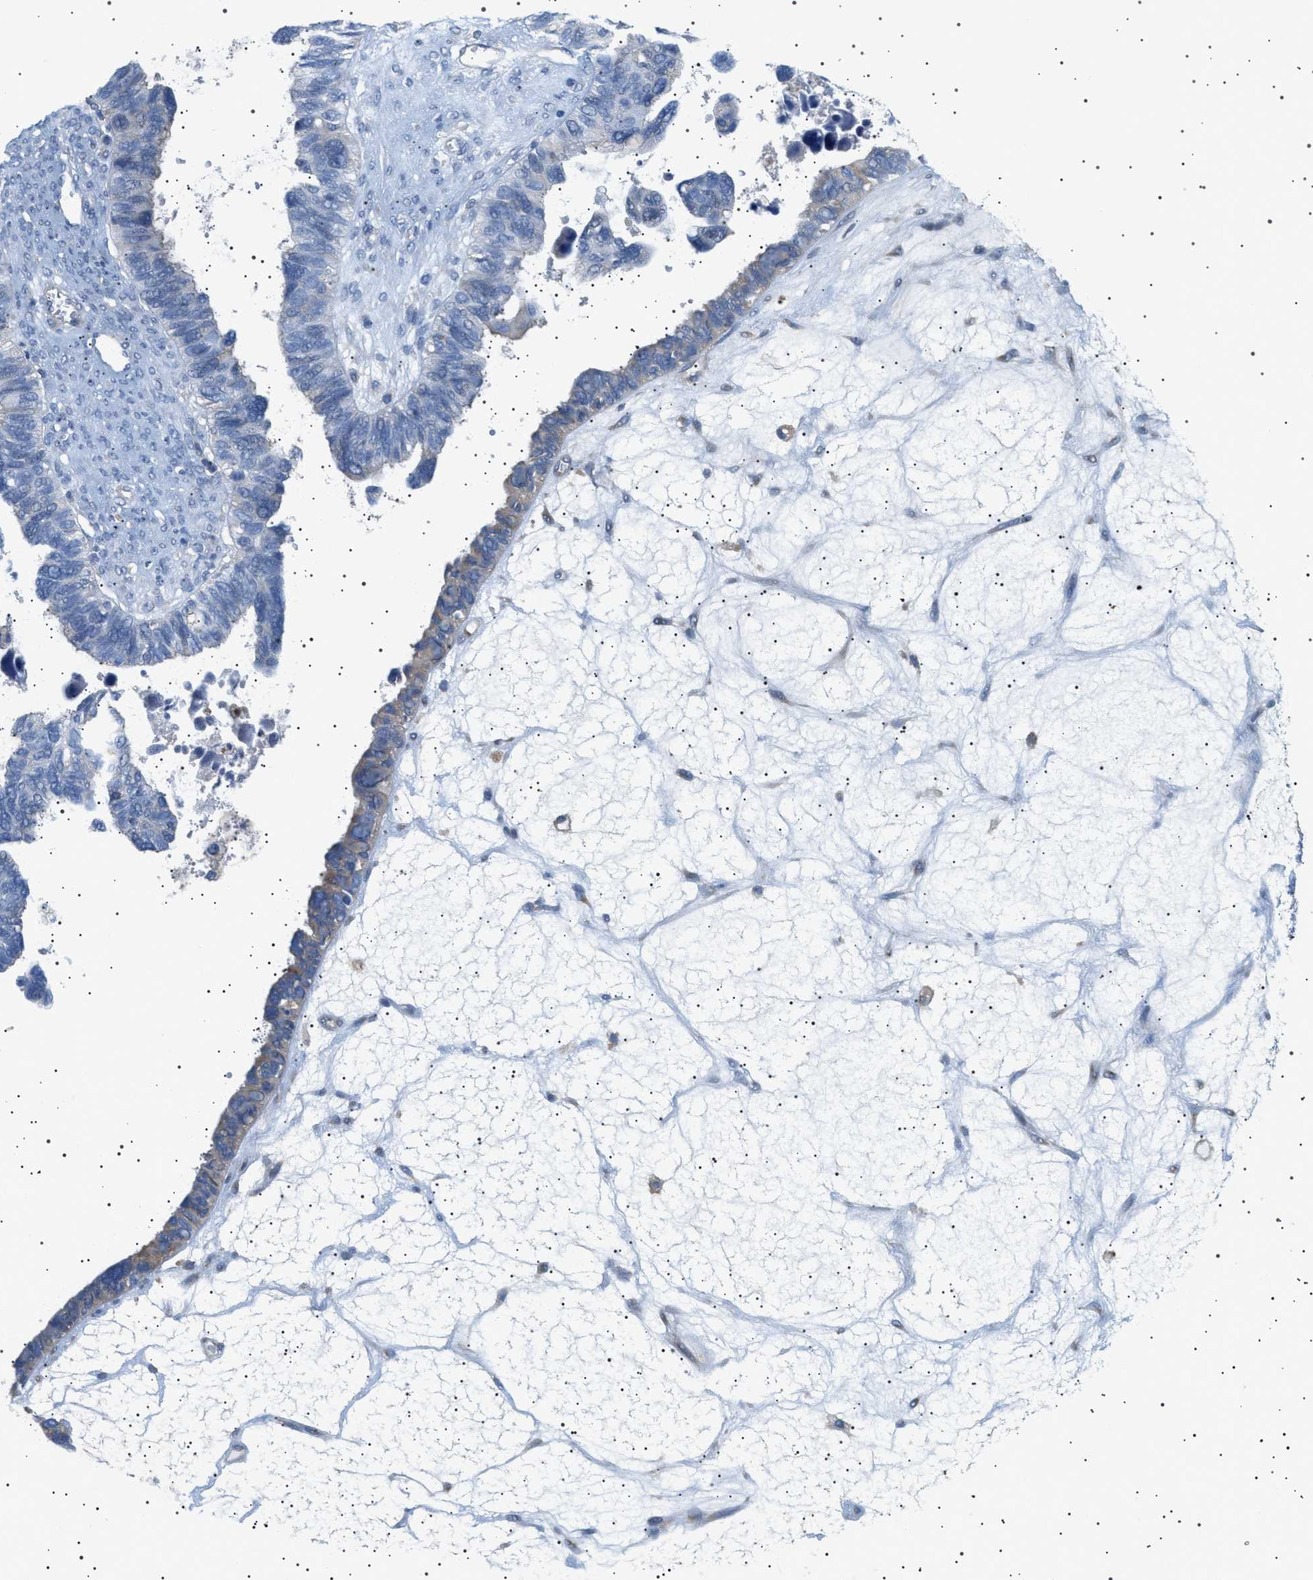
{"staining": {"intensity": "negative", "quantity": "none", "location": "none"}, "tissue": "ovarian cancer", "cell_type": "Tumor cells", "image_type": "cancer", "snomed": [{"axis": "morphology", "description": "Cystadenocarcinoma, serous, NOS"}, {"axis": "topography", "description": "Ovary"}], "caption": "Protein analysis of ovarian cancer reveals no significant expression in tumor cells. Nuclei are stained in blue.", "gene": "ADCY10", "patient": {"sex": "female", "age": 79}}